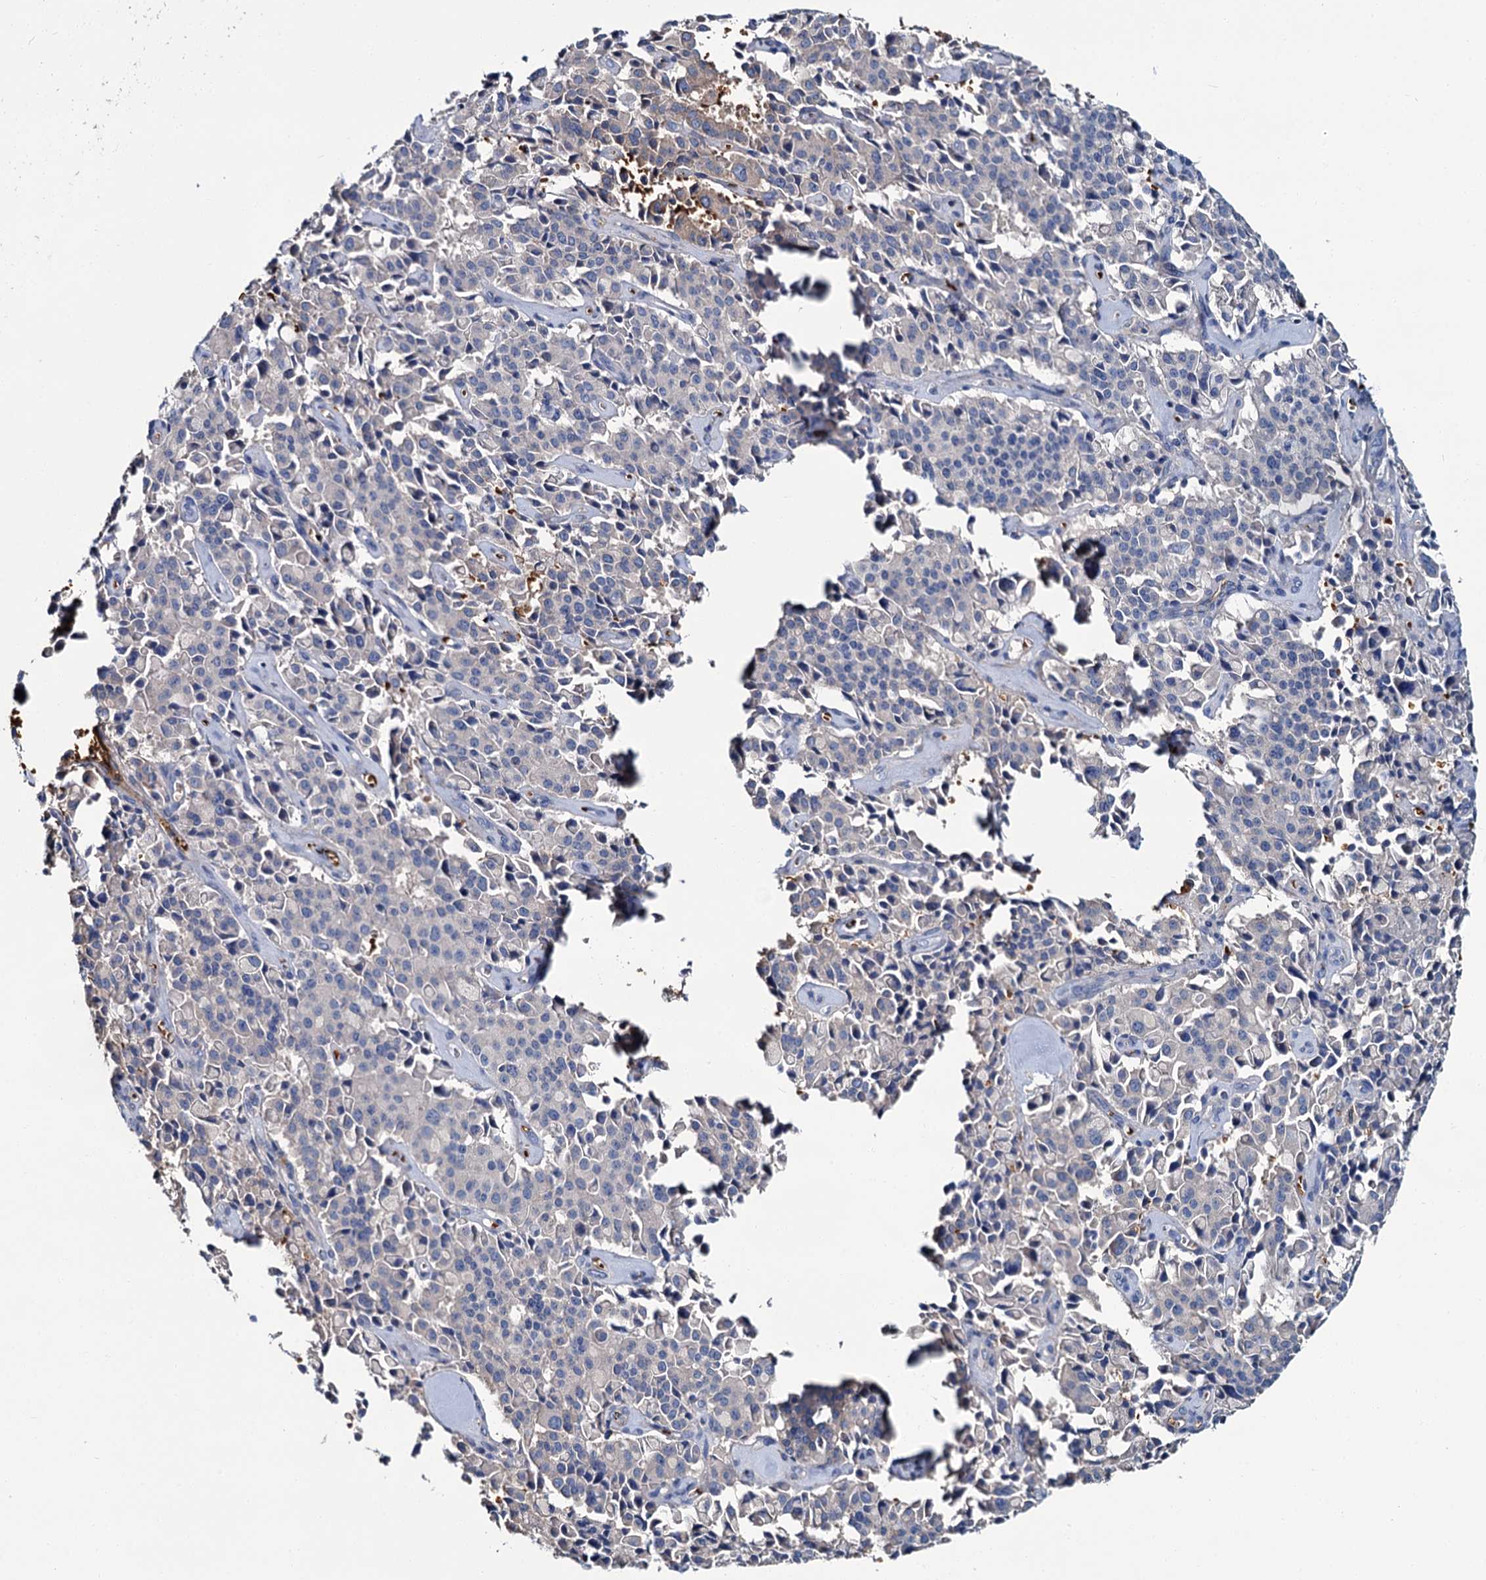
{"staining": {"intensity": "negative", "quantity": "none", "location": "none"}, "tissue": "pancreatic cancer", "cell_type": "Tumor cells", "image_type": "cancer", "snomed": [{"axis": "morphology", "description": "Adenocarcinoma, NOS"}, {"axis": "topography", "description": "Pancreas"}], "caption": "IHC of human pancreatic adenocarcinoma reveals no expression in tumor cells.", "gene": "ATG2A", "patient": {"sex": "male", "age": 65}}